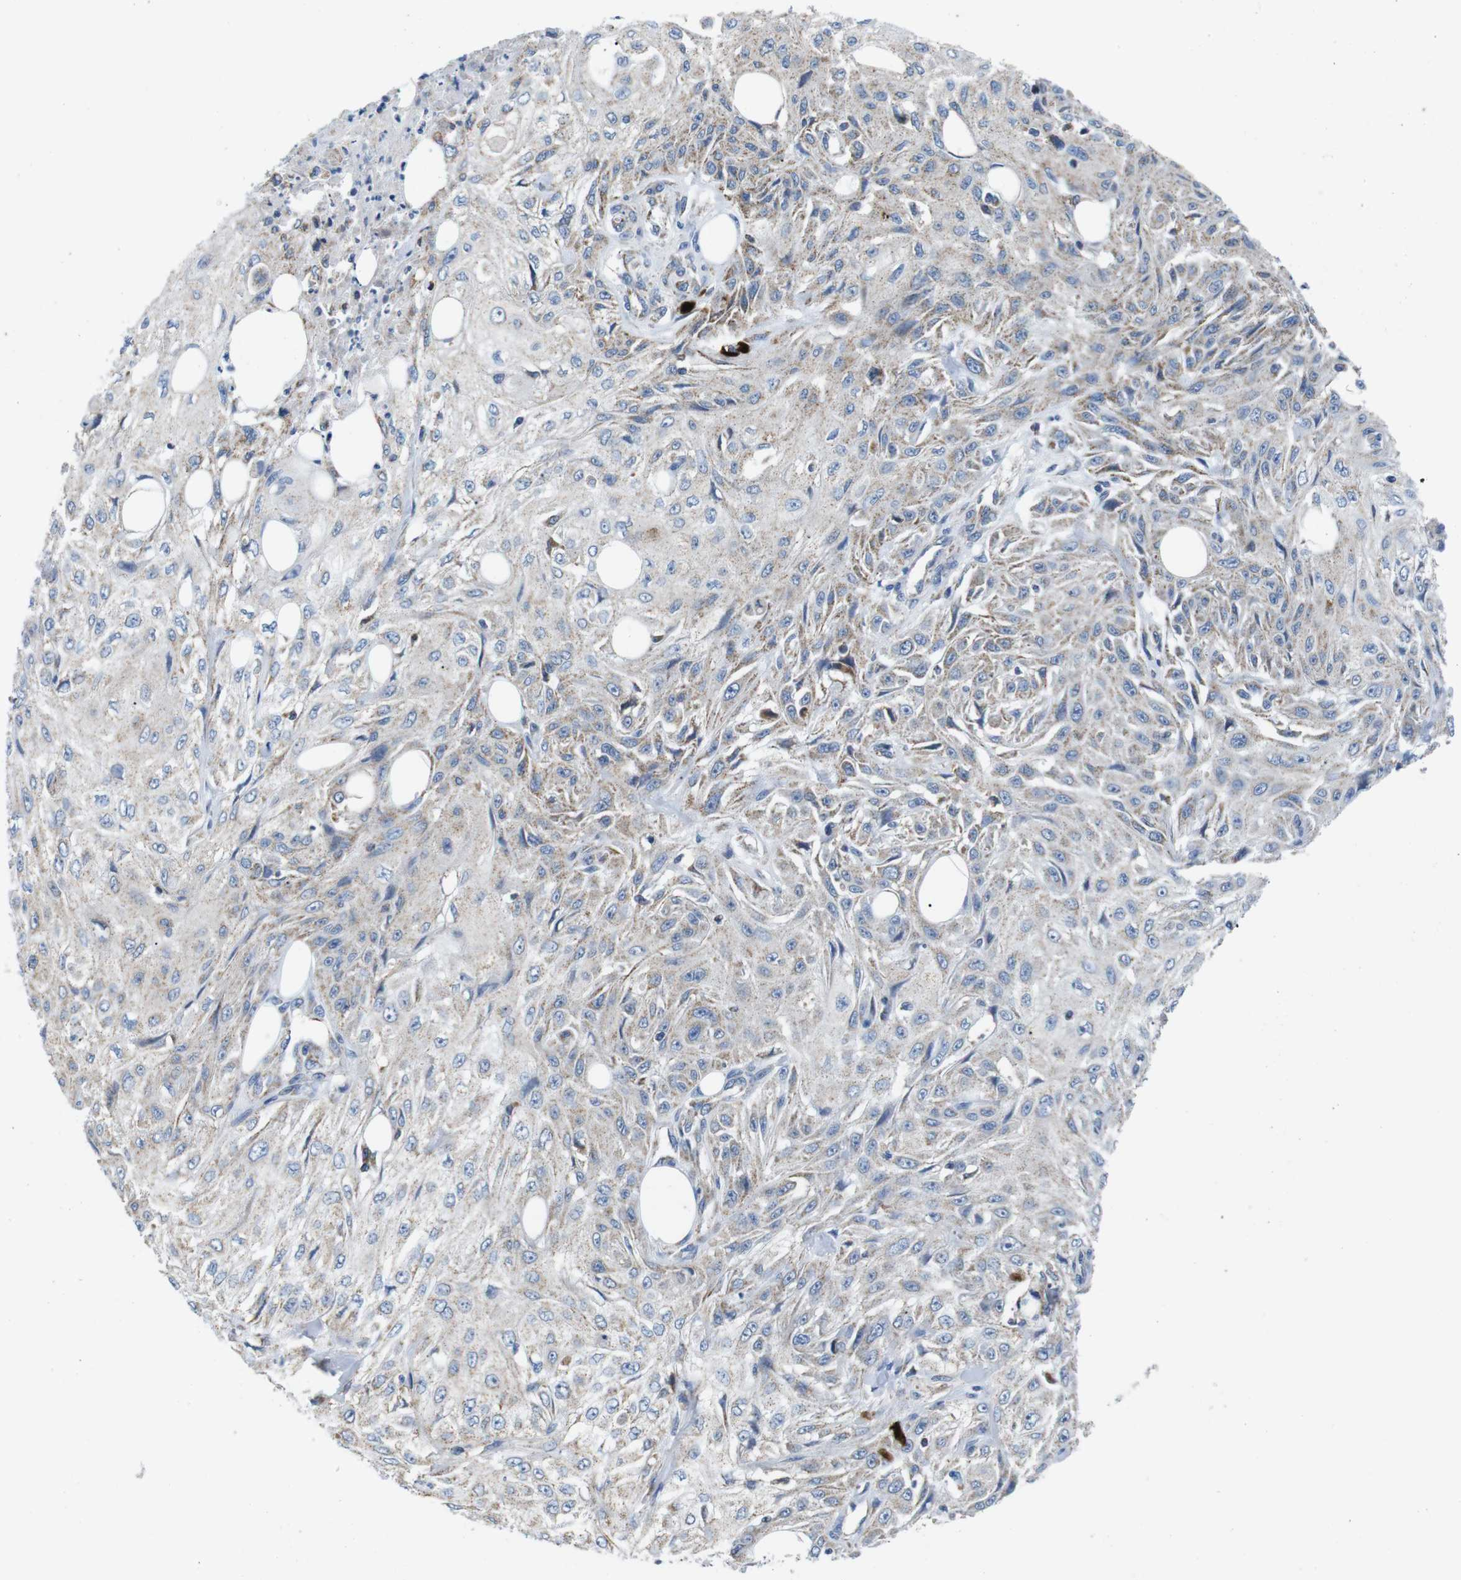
{"staining": {"intensity": "weak", "quantity": ">75%", "location": "cytoplasmic/membranous"}, "tissue": "skin cancer", "cell_type": "Tumor cells", "image_type": "cancer", "snomed": [{"axis": "morphology", "description": "Squamous cell carcinoma, NOS"}, {"axis": "topography", "description": "Skin"}], "caption": "Protein expression analysis of skin cancer demonstrates weak cytoplasmic/membranous expression in about >75% of tumor cells.", "gene": "F2RL1", "patient": {"sex": "male", "age": 75}}